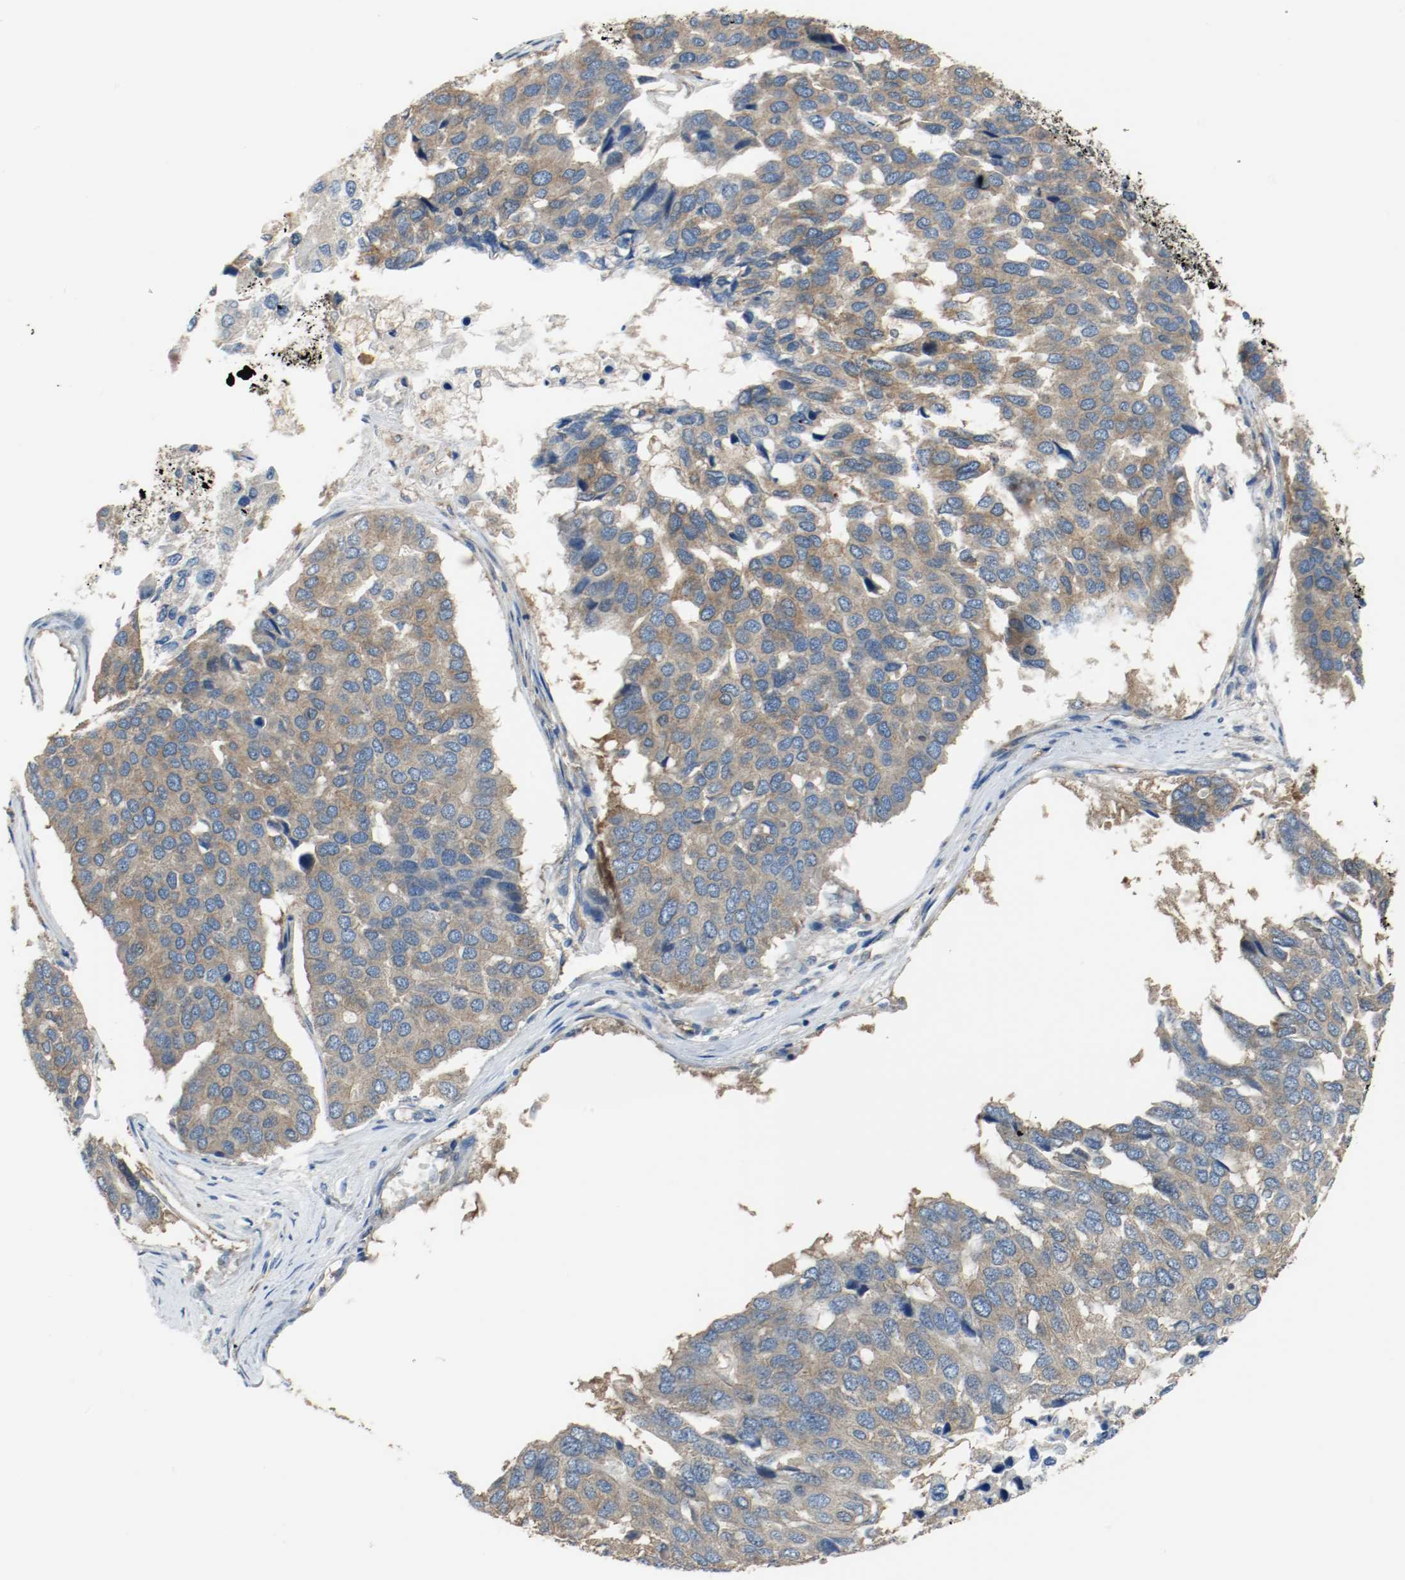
{"staining": {"intensity": "weak", "quantity": ">75%", "location": "cytoplasmic/membranous"}, "tissue": "pancreatic cancer", "cell_type": "Tumor cells", "image_type": "cancer", "snomed": [{"axis": "morphology", "description": "Adenocarcinoma, NOS"}, {"axis": "topography", "description": "Pancreas"}], "caption": "This is a photomicrograph of immunohistochemistry staining of adenocarcinoma (pancreatic), which shows weak expression in the cytoplasmic/membranous of tumor cells.", "gene": "TUBA3D", "patient": {"sex": "male", "age": 50}}